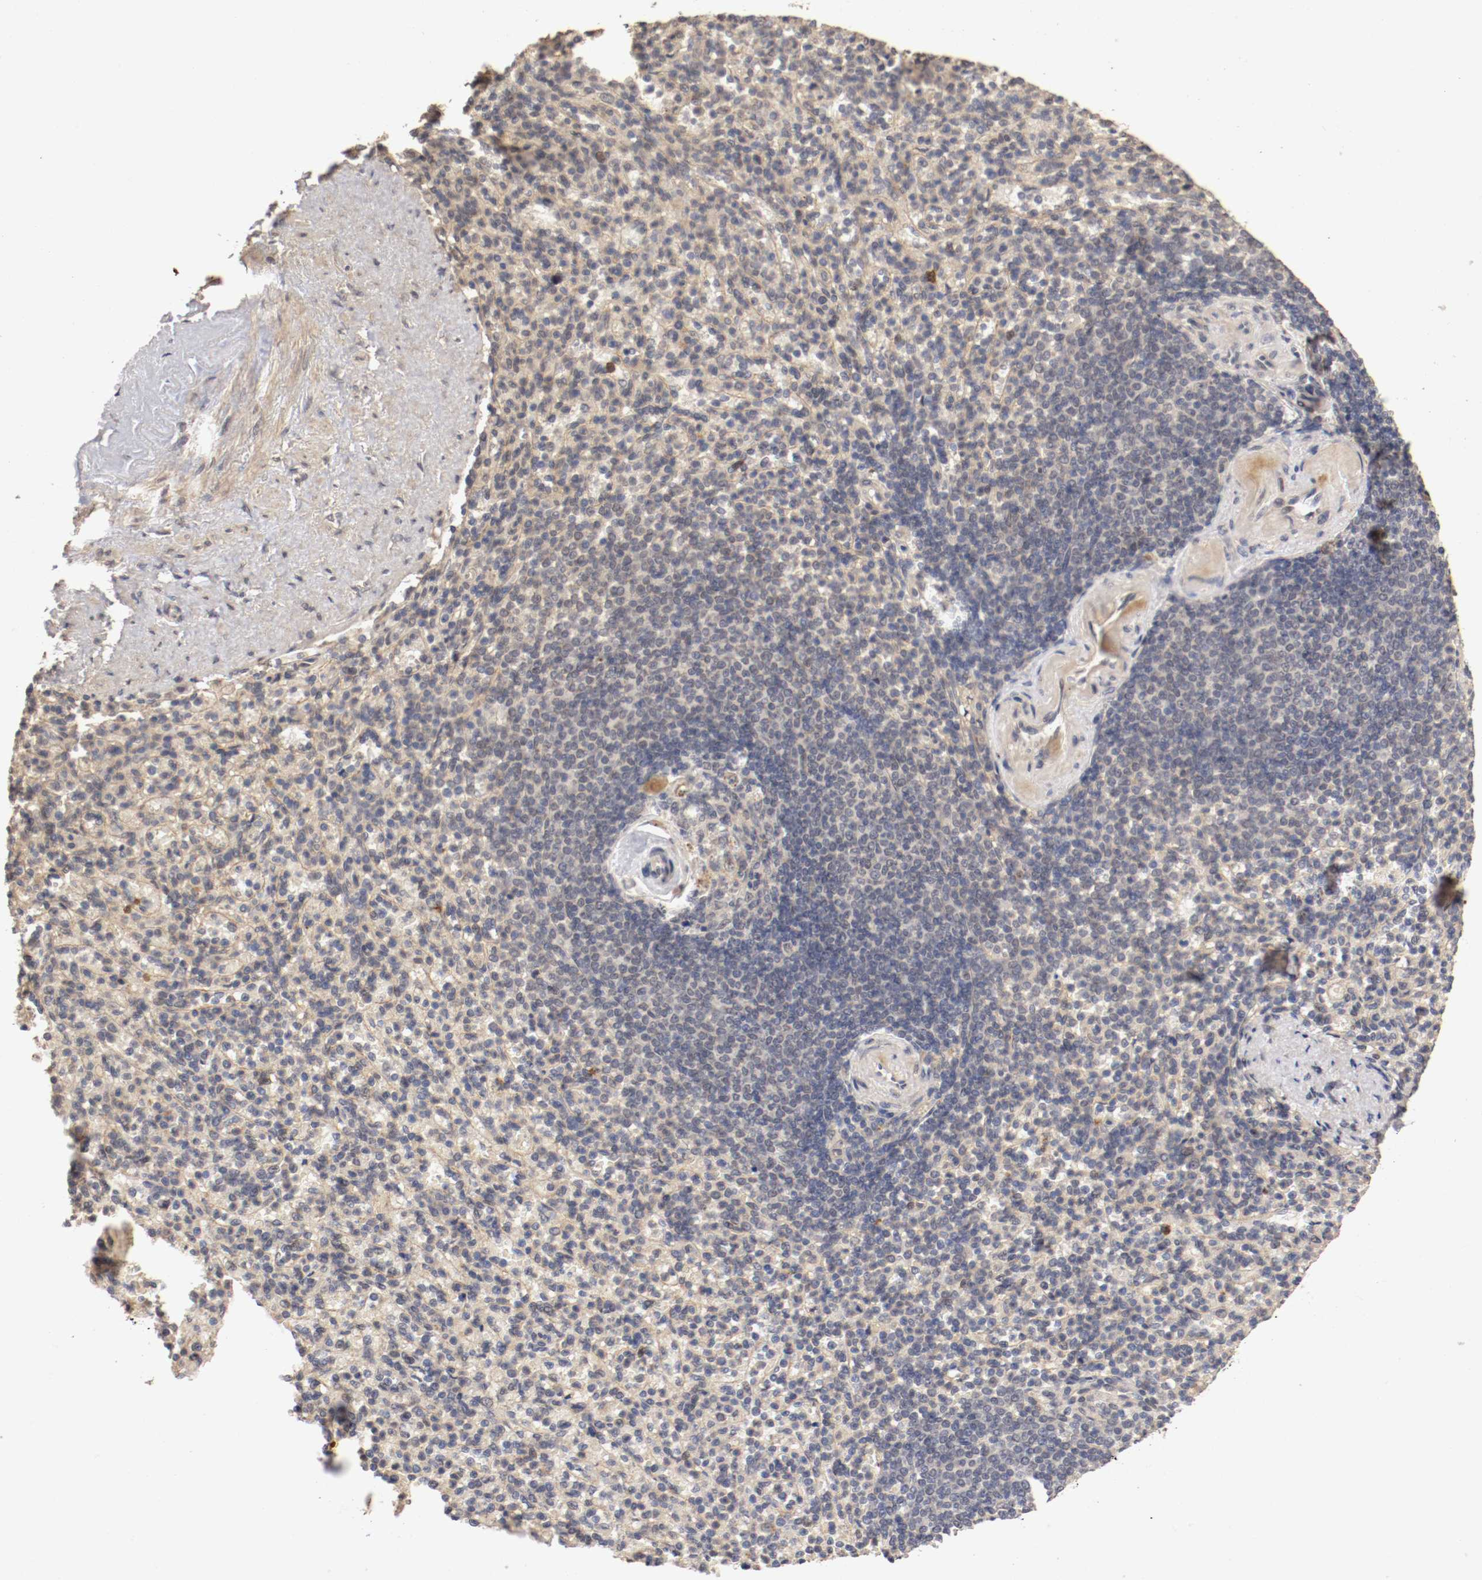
{"staining": {"intensity": "moderate", "quantity": "<25%", "location": "cytoplasmic/membranous"}, "tissue": "spleen", "cell_type": "Cells in red pulp", "image_type": "normal", "snomed": [{"axis": "morphology", "description": "Normal tissue, NOS"}, {"axis": "topography", "description": "Spleen"}], "caption": "Immunohistochemical staining of unremarkable human spleen demonstrates <25% levels of moderate cytoplasmic/membranous protein positivity in about <25% of cells in red pulp.", "gene": "TNFRSF1B", "patient": {"sex": "female", "age": 74}}